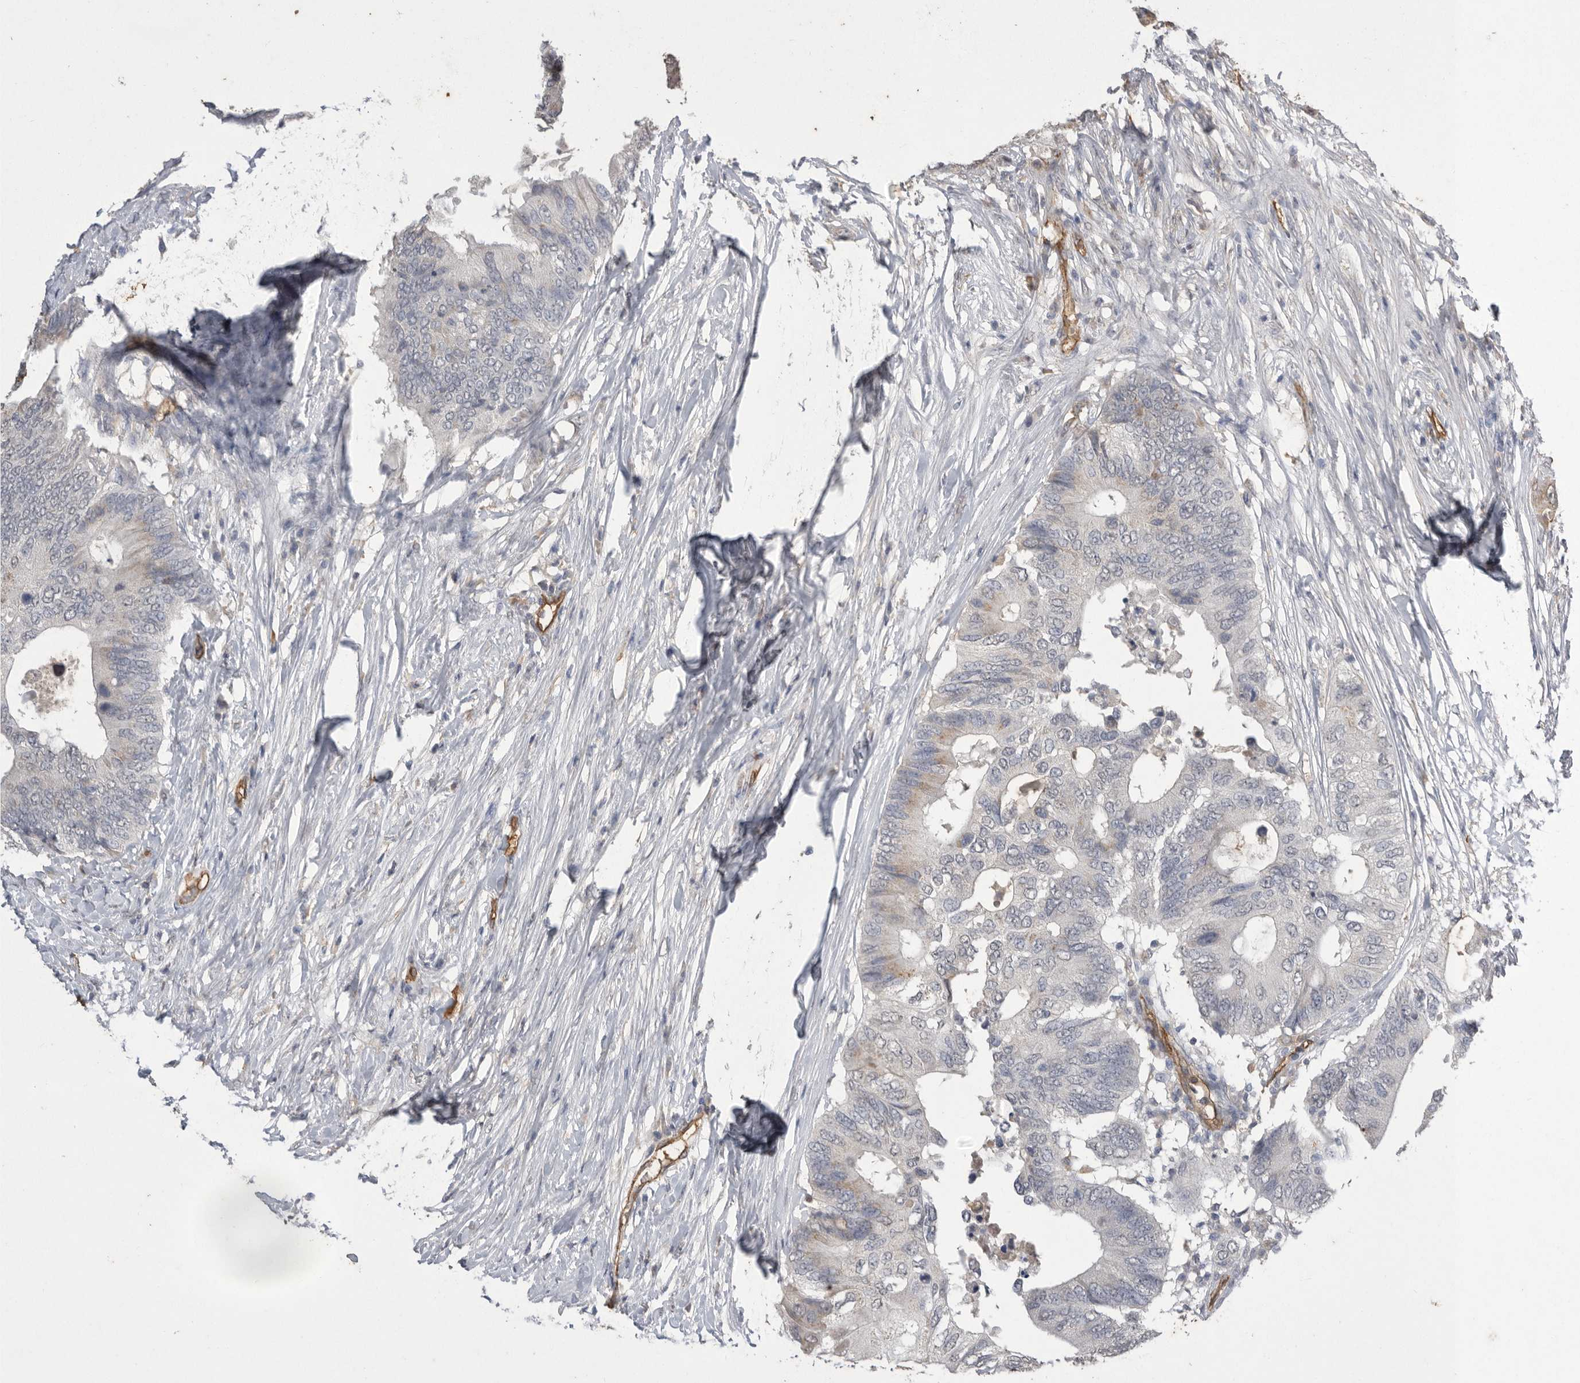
{"staining": {"intensity": "negative", "quantity": "none", "location": "none"}, "tissue": "colorectal cancer", "cell_type": "Tumor cells", "image_type": "cancer", "snomed": [{"axis": "morphology", "description": "Adenocarcinoma, NOS"}, {"axis": "topography", "description": "Colon"}], "caption": "The micrograph demonstrates no staining of tumor cells in colorectal cancer (adenocarcinoma).", "gene": "IL27", "patient": {"sex": "male", "age": 71}}